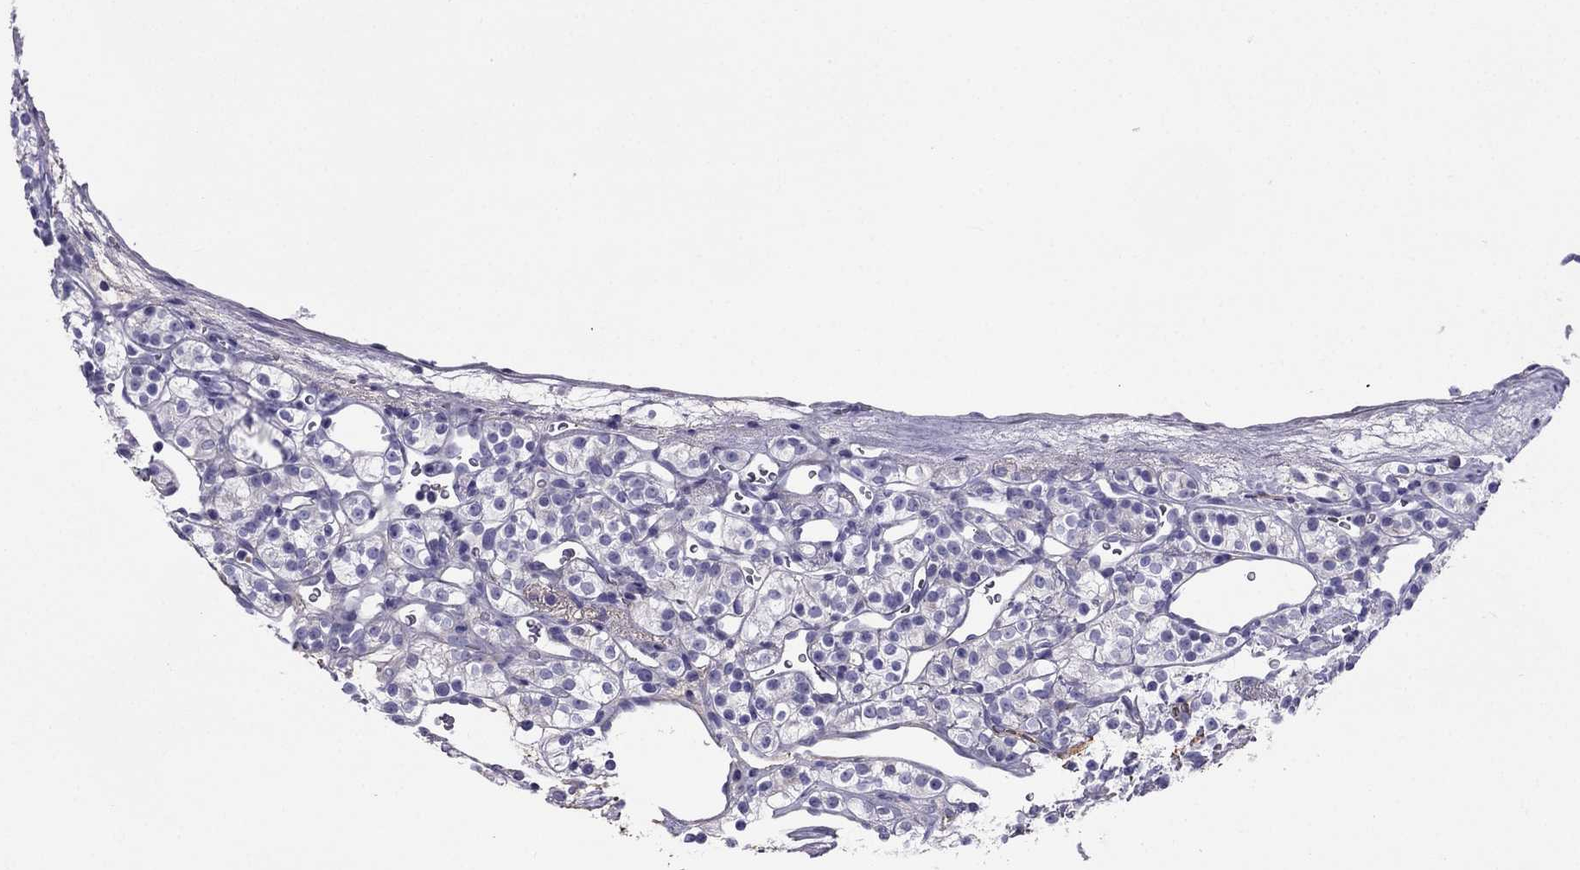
{"staining": {"intensity": "negative", "quantity": "none", "location": "none"}, "tissue": "renal cancer", "cell_type": "Tumor cells", "image_type": "cancer", "snomed": [{"axis": "morphology", "description": "Adenocarcinoma, NOS"}, {"axis": "topography", "description": "Kidney"}], "caption": "Image shows no significant protein expression in tumor cells of renal cancer (adenocarcinoma).", "gene": "TBC1D21", "patient": {"sex": "male", "age": 77}}